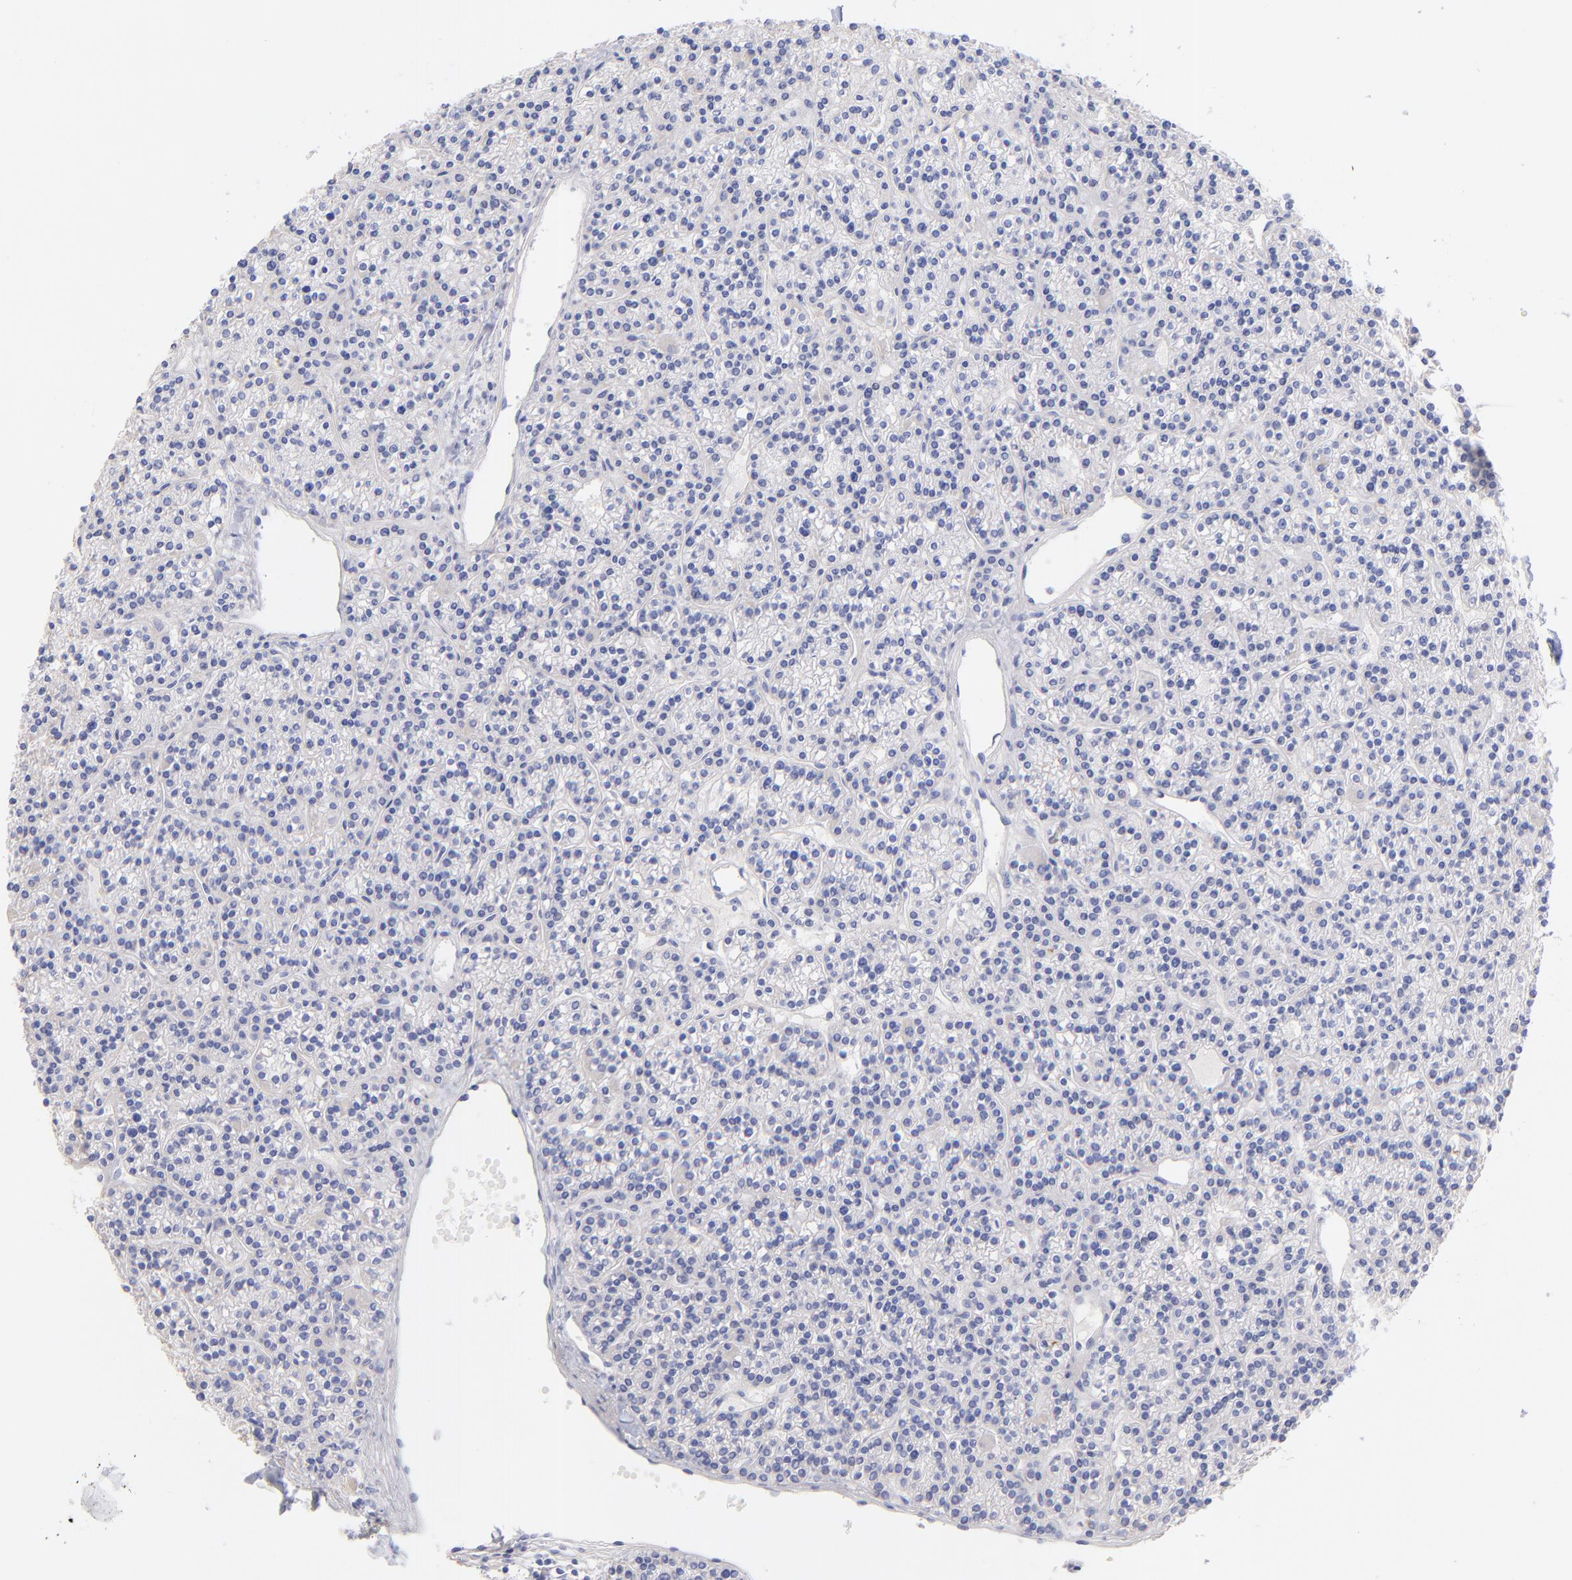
{"staining": {"intensity": "weak", "quantity": "<25%", "location": "cytoplasmic/membranous"}, "tissue": "parathyroid gland", "cell_type": "Glandular cells", "image_type": "normal", "snomed": [{"axis": "morphology", "description": "Normal tissue, NOS"}, {"axis": "topography", "description": "Parathyroid gland"}], "caption": "Parathyroid gland was stained to show a protein in brown. There is no significant expression in glandular cells.", "gene": "C1QTNF6", "patient": {"sex": "female", "age": 50}}